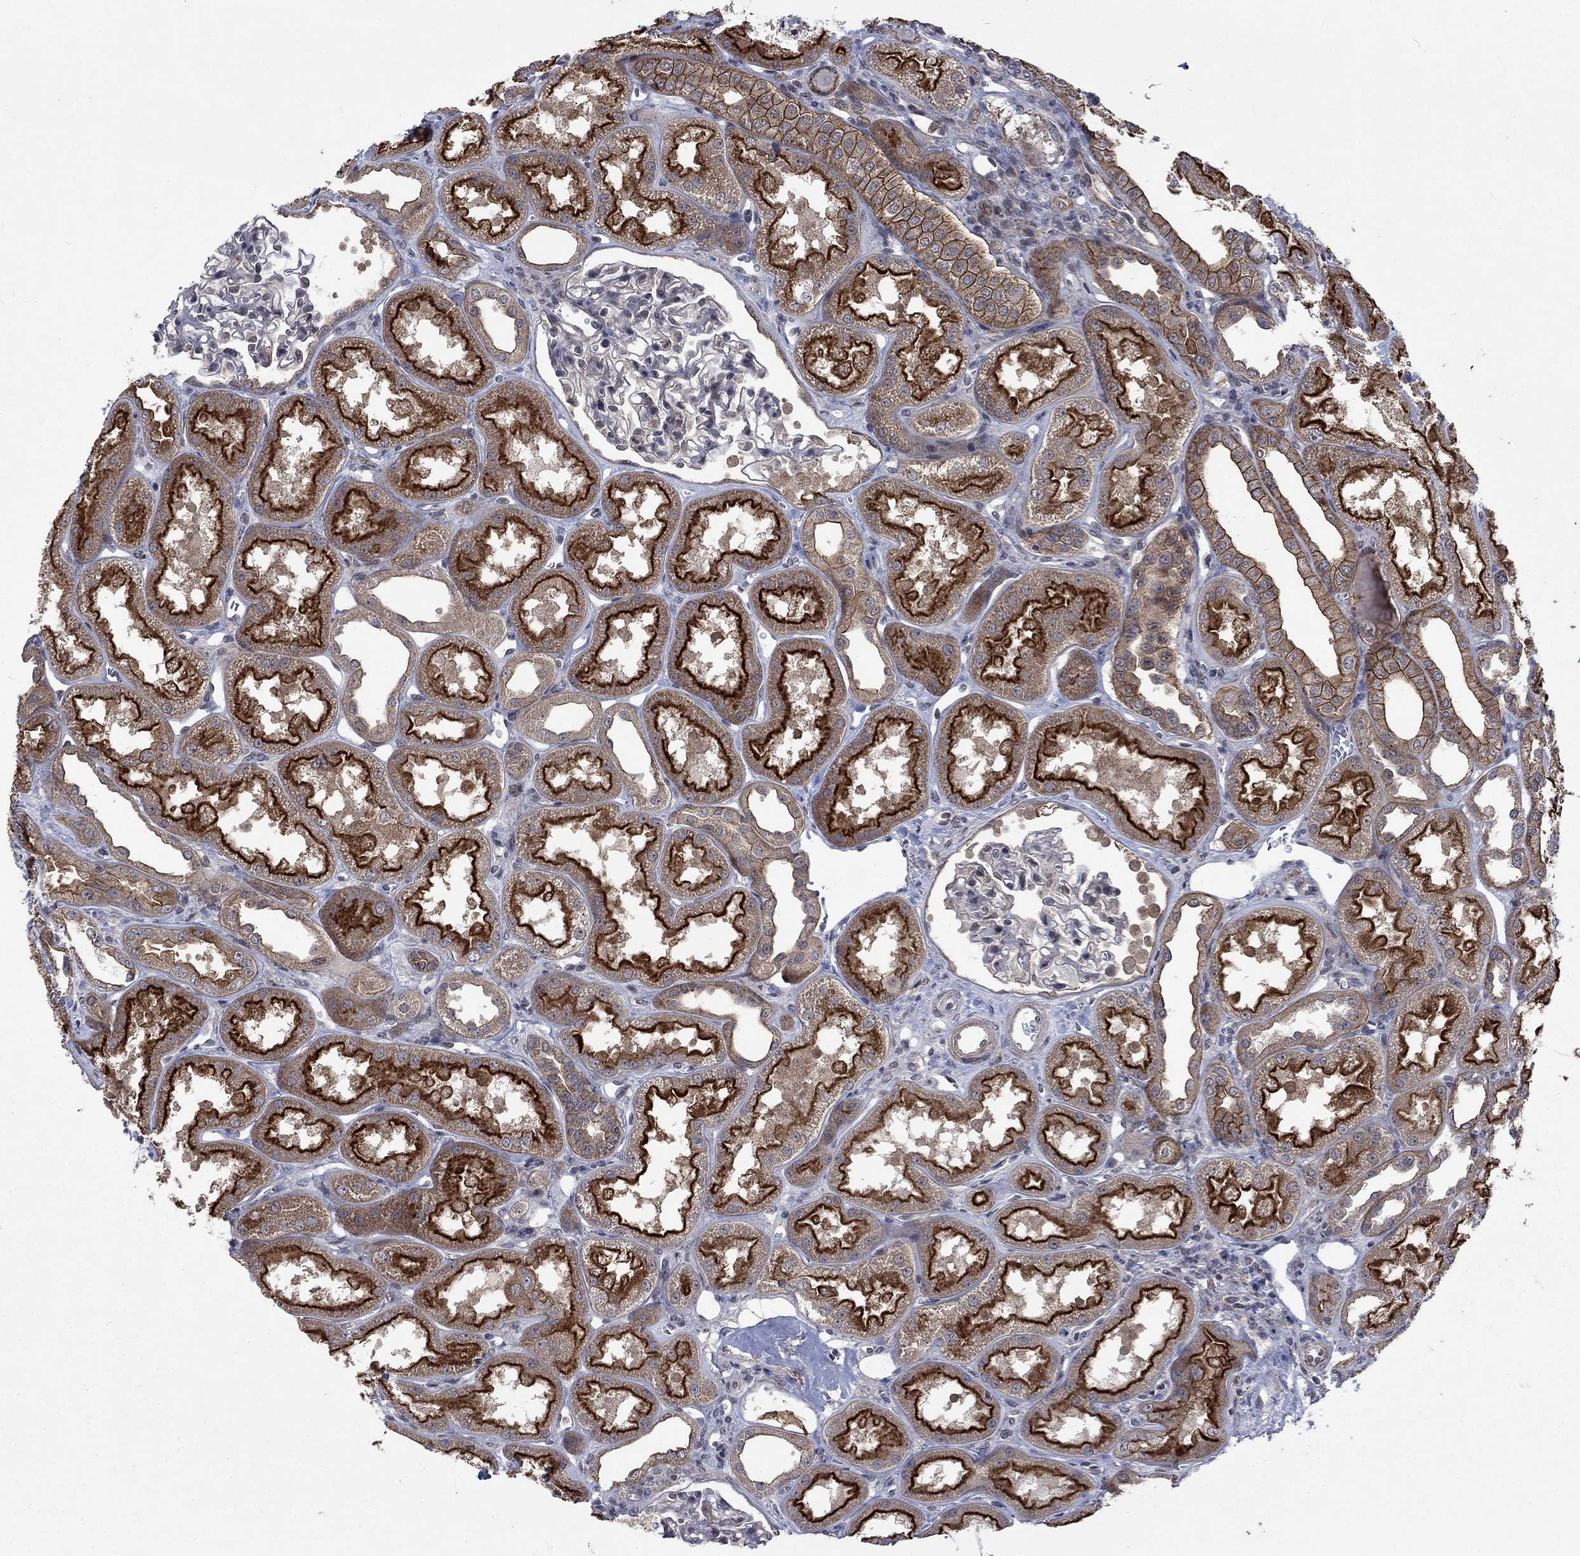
{"staining": {"intensity": "negative", "quantity": "none", "location": "none"}, "tissue": "kidney", "cell_type": "Cells in glomeruli", "image_type": "normal", "snomed": [{"axis": "morphology", "description": "Normal tissue, NOS"}, {"axis": "topography", "description": "Kidney"}], "caption": "An immunohistochemistry photomicrograph of normal kidney is shown. There is no staining in cells in glomeruli of kidney.", "gene": "PPP1R9A", "patient": {"sex": "male", "age": 61}}